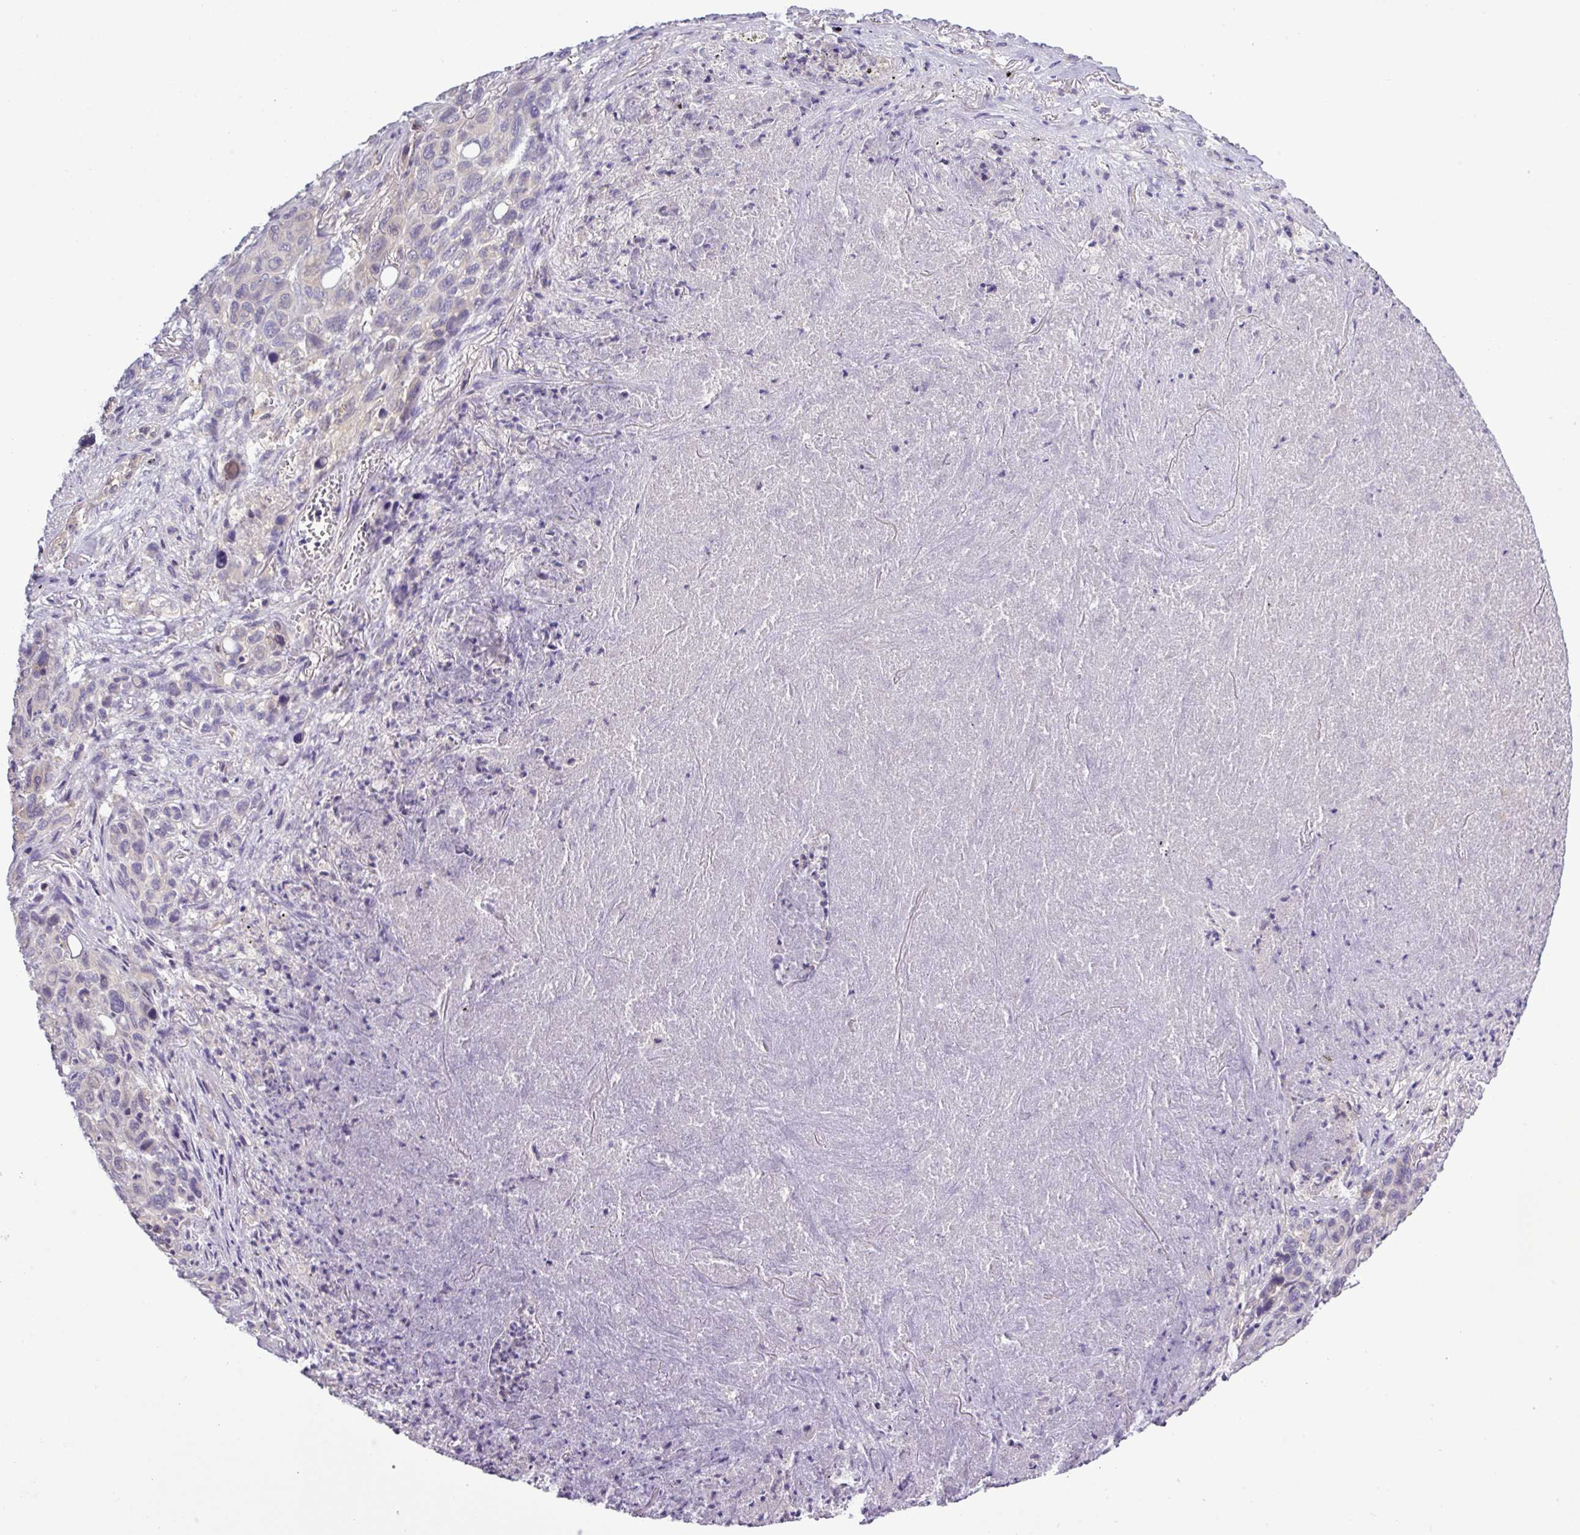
{"staining": {"intensity": "negative", "quantity": "none", "location": "none"}, "tissue": "melanoma", "cell_type": "Tumor cells", "image_type": "cancer", "snomed": [{"axis": "morphology", "description": "Malignant melanoma, Metastatic site"}, {"axis": "topography", "description": "Lung"}], "caption": "IHC of melanoma reveals no staining in tumor cells.", "gene": "TMEM62", "patient": {"sex": "male", "age": 48}}